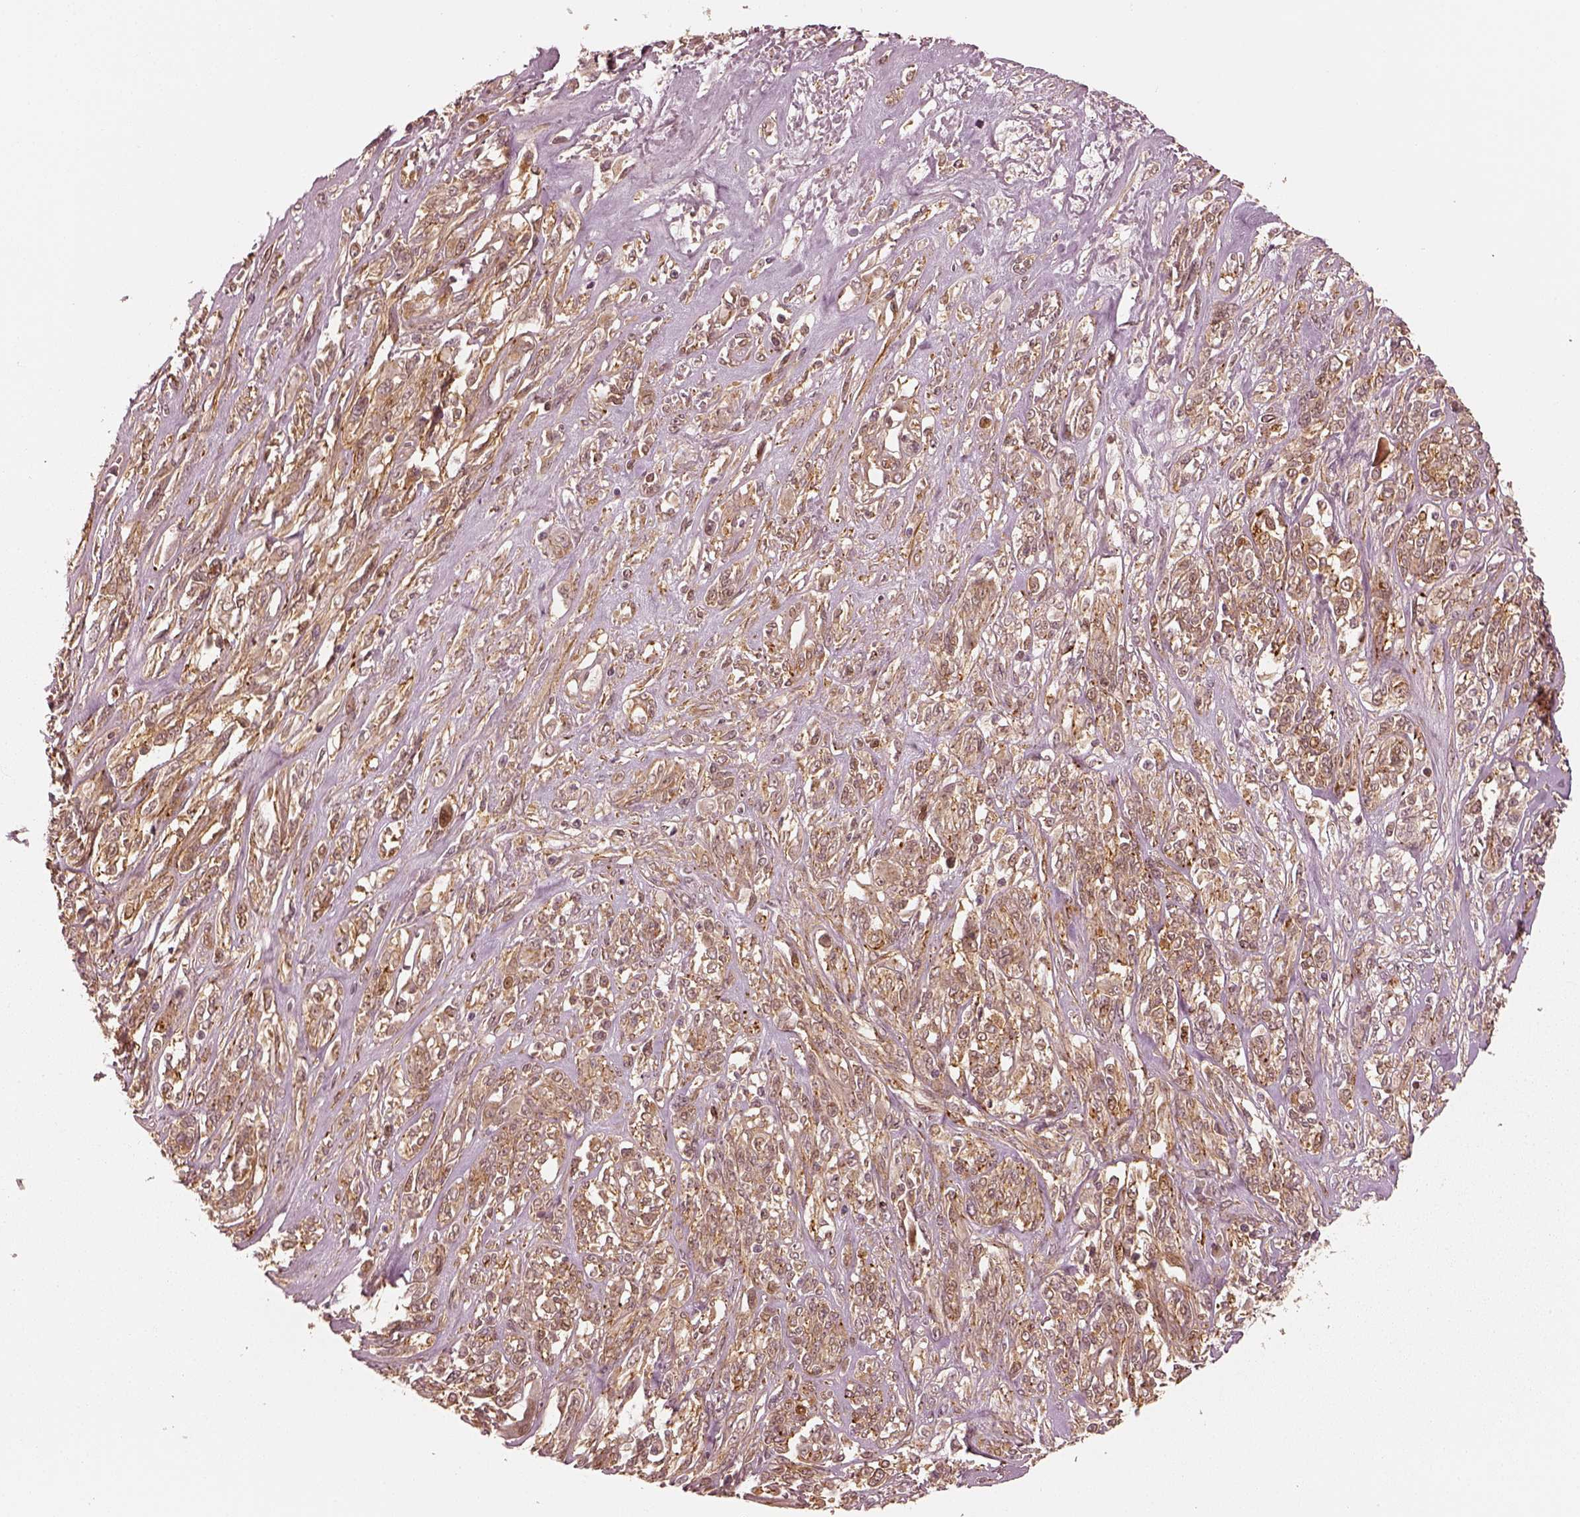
{"staining": {"intensity": "weak", "quantity": ">75%", "location": "cytoplasmic/membranous"}, "tissue": "melanoma", "cell_type": "Tumor cells", "image_type": "cancer", "snomed": [{"axis": "morphology", "description": "Malignant melanoma, NOS"}, {"axis": "topography", "description": "Skin"}], "caption": "Weak cytoplasmic/membranous protein expression is appreciated in approximately >75% of tumor cells in melanoma. The staining was performed using DAB (3,3'-diaminobenzidine), with brown indicating positive protein expression. Nuclei are stained blue with hematoxylin.", "gene": "SLC12A9", "patient": {"sex": "female", "age": 91}}